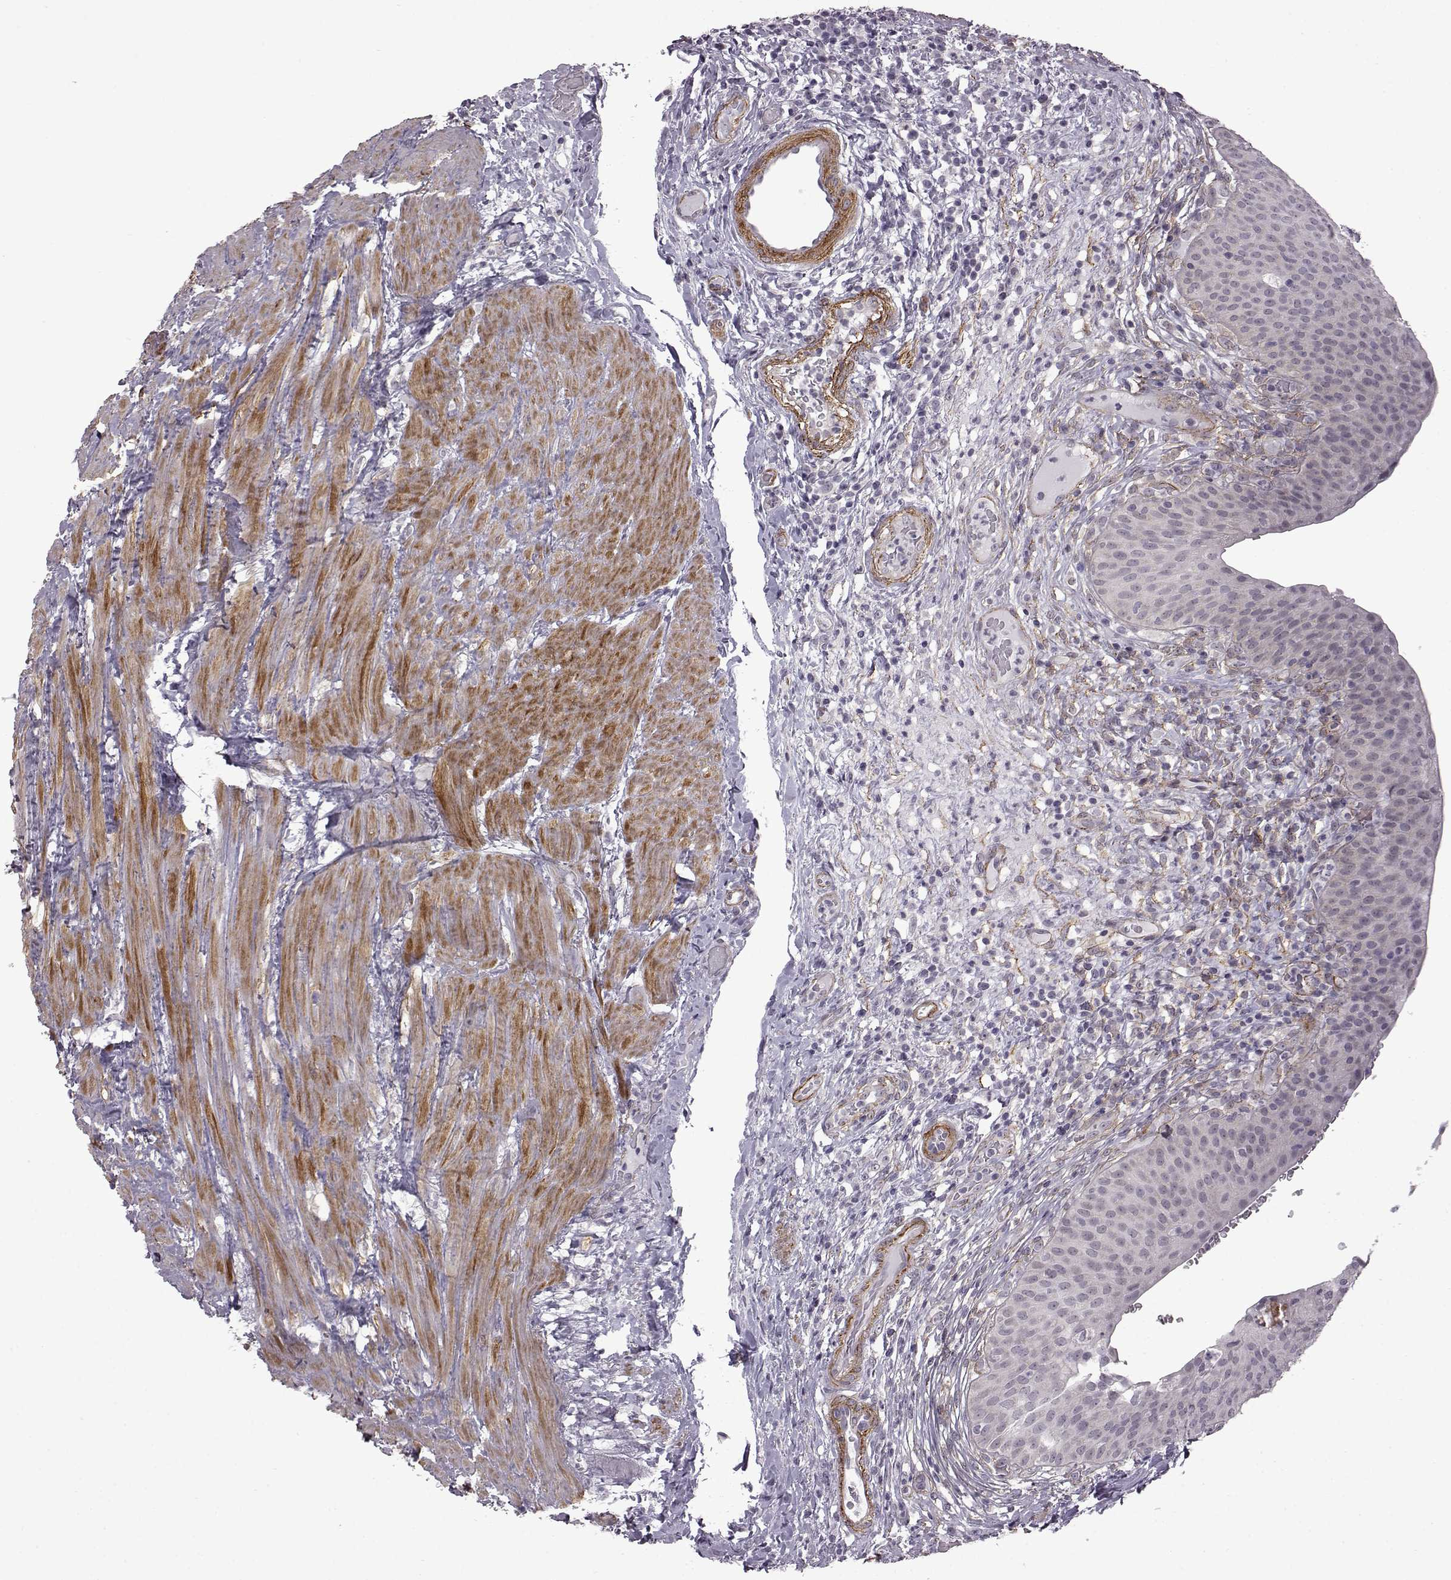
{"staining": {"intensity": "negative", "quantity": "none", "location": "none"}, "tissue": "urinary bladder", "cell_type": "Urothelial cells", "image_type": "normal", "snomed": [{"axis": "morphology", "description": "Normal tissue, NOS"}, {"axis": "topography", "description": "Urinary bladder"}], "caption": "Immunohistochemistry (IHC) image of benign urinary bladder: urinary bladder stained with DAB (3,3'-diaminobenzidine) reveals no significant protein positivity in urothelial cells.", "gene": "SYNPO2", "patient": {"sex": "male", "age": 66}}